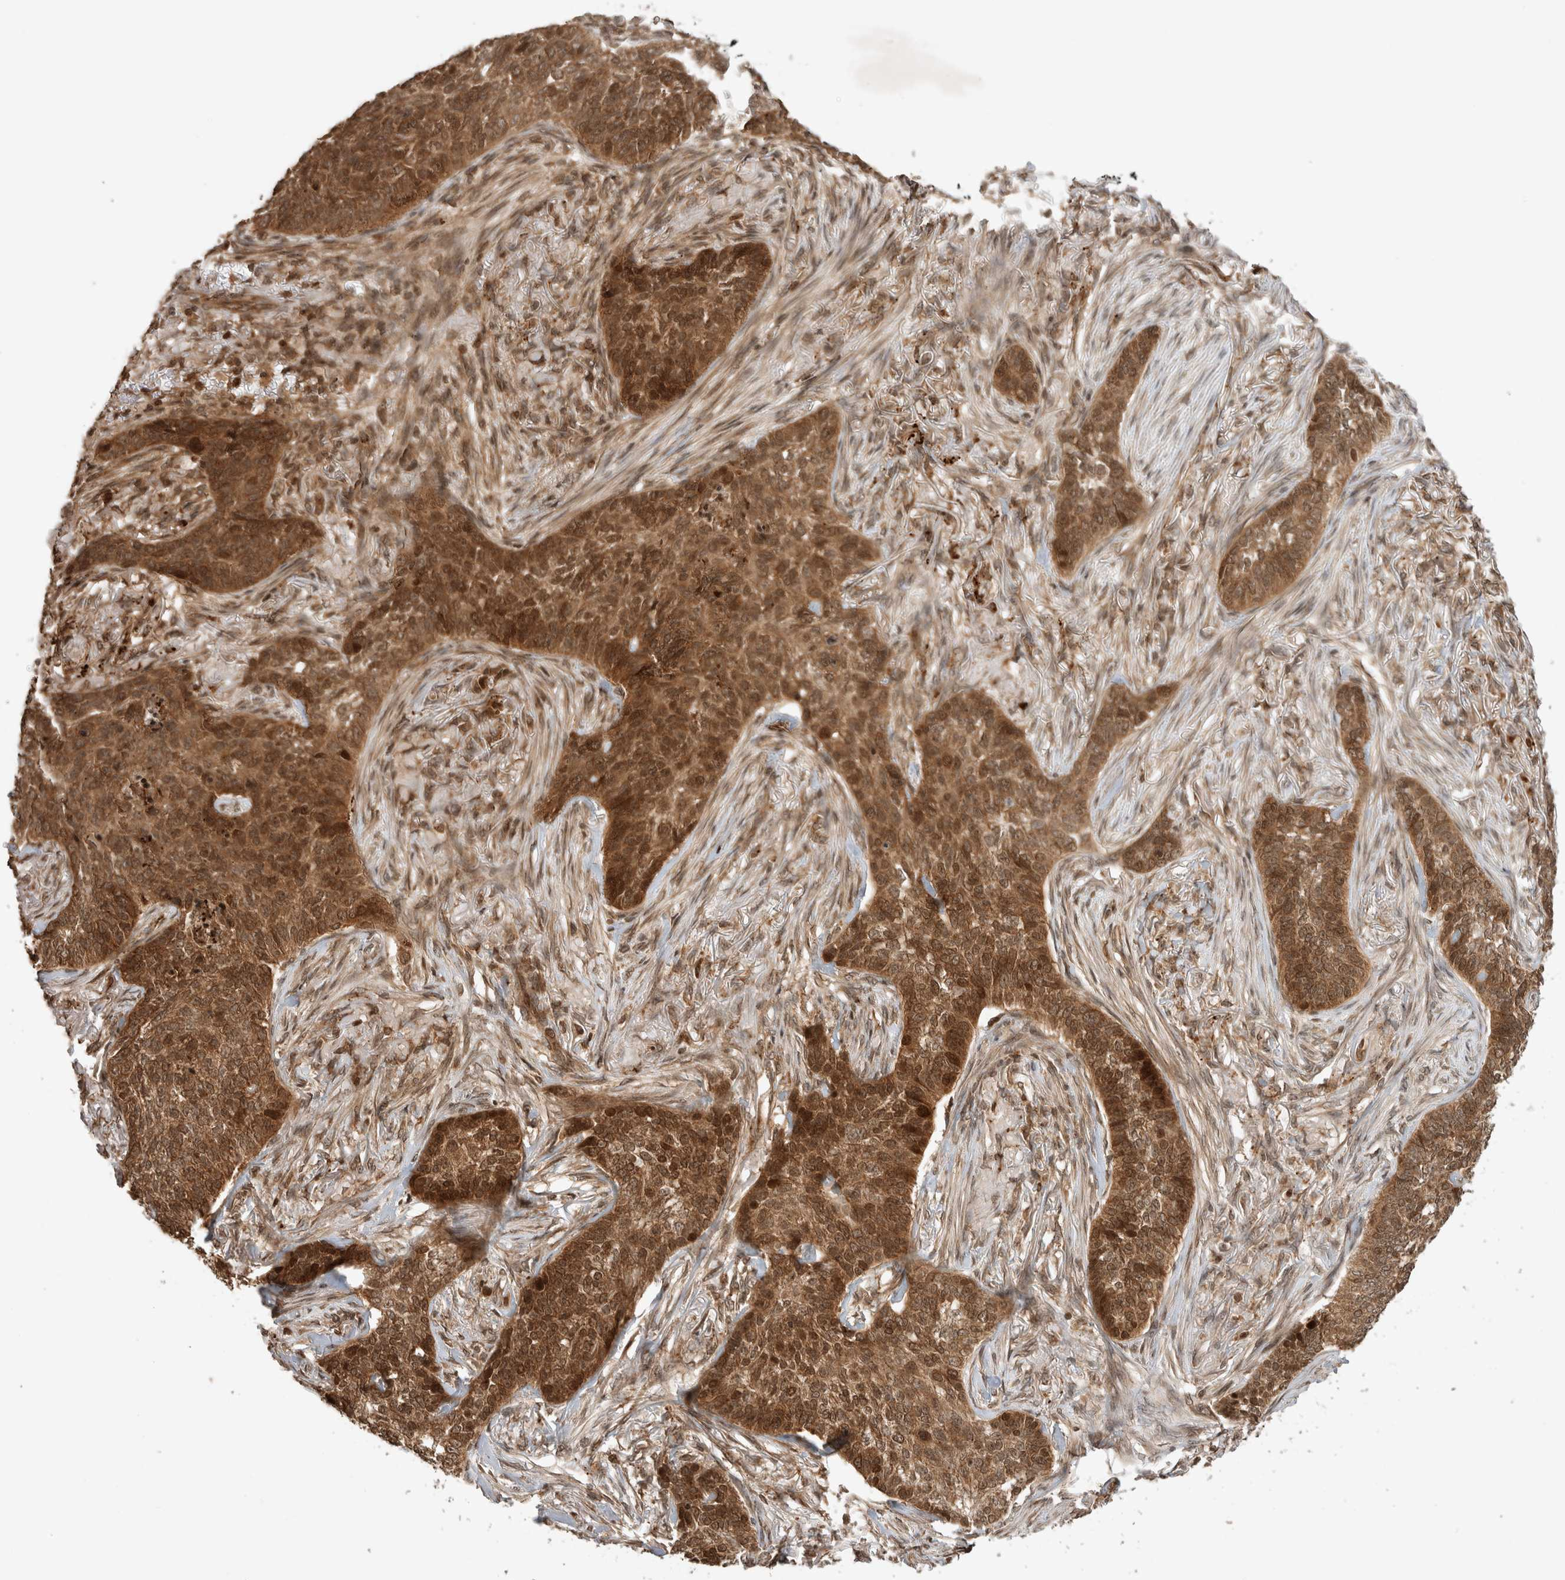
{"staining": {"intensity": "strong", "quantity": ">75%", "location": "cytoplasmic/membranous"}, "tissue": "skin cancer", "cell_type": "Tumor cells", "image_type": "cancer", "snomed": [{"axis": "morphology", "description": "Basal cell carcinoma"}, {"axis": "topography", "description": "Skin"}], "caption": "High-magnification brightfield microscopy of skin cancer (basal cell carcinoma) stained with DAB (3,3'-diaminobenzidine) (brown) and counterstained with hematoxylin (blue). tumor cells exhibit strong cytoplasmic/membranous expression is appreciated in approximately>75% of cells. (Stains: DAB in brown, nuclei in blue, Microscopy: brightfield microscopy at high magnification).", "gene": "FAM221A", "patient": {"sex": "male", "age": 85}}